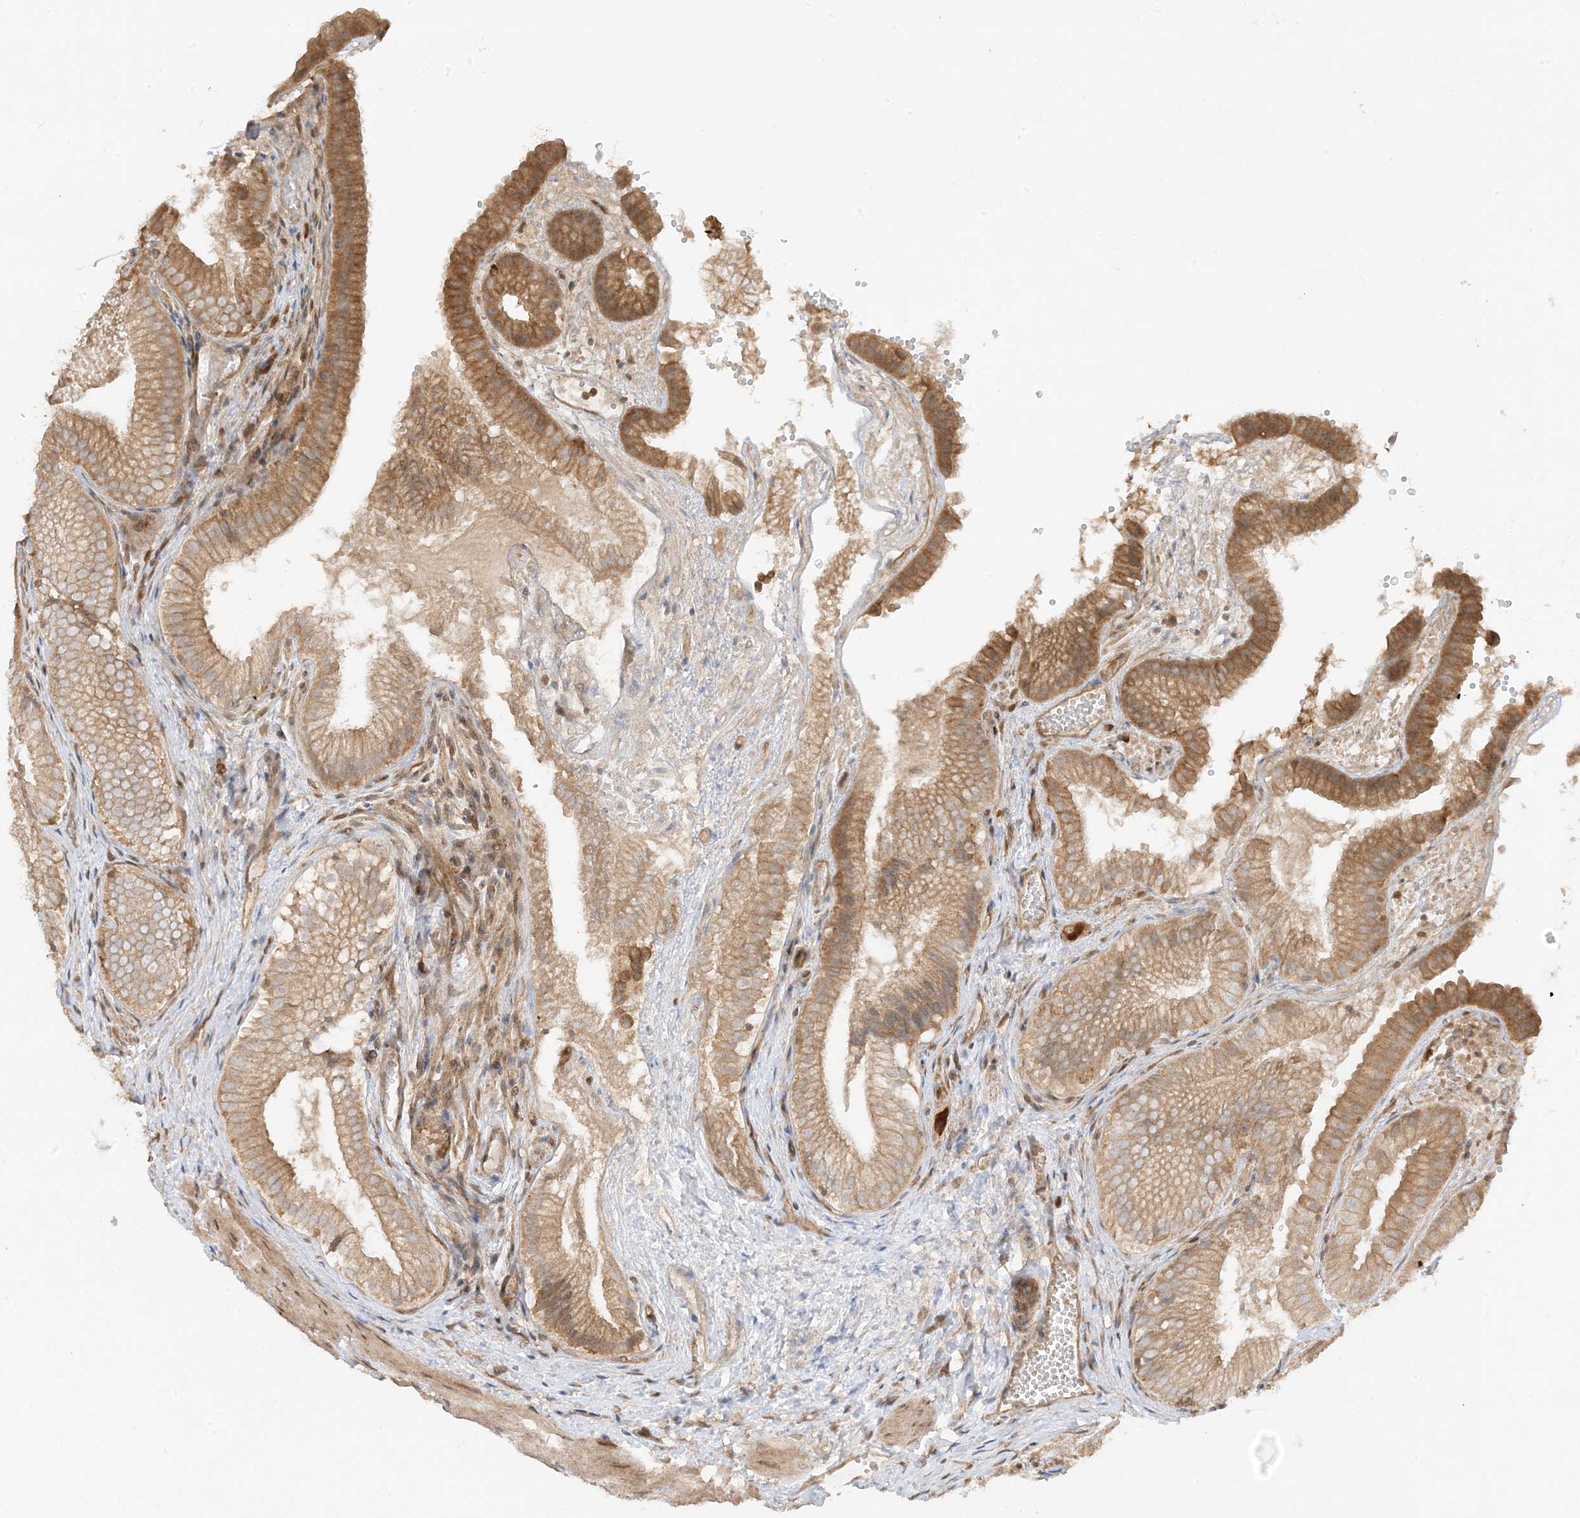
{"staining": {"intensity": "moderate", "quantity": ">75%", "location": "cytoplasmic/membranous"}, "tissue": "gallbladder", "cell_type": "Glandular cells", "image_type": "normal", "snomed": [{"axis": "morphology", "description": "Normal tissue, NOS"}, {"axis": "topography", "description": "Gallbladder"}], "caption": "Protein expression analysis of unremarkable gallbladder exhibits moderate cytoplasmic/membranous expression in approximately >75% of glandular cells.", "gene": "SCARF2", "patient": {"sex": "female", "age": 30}}